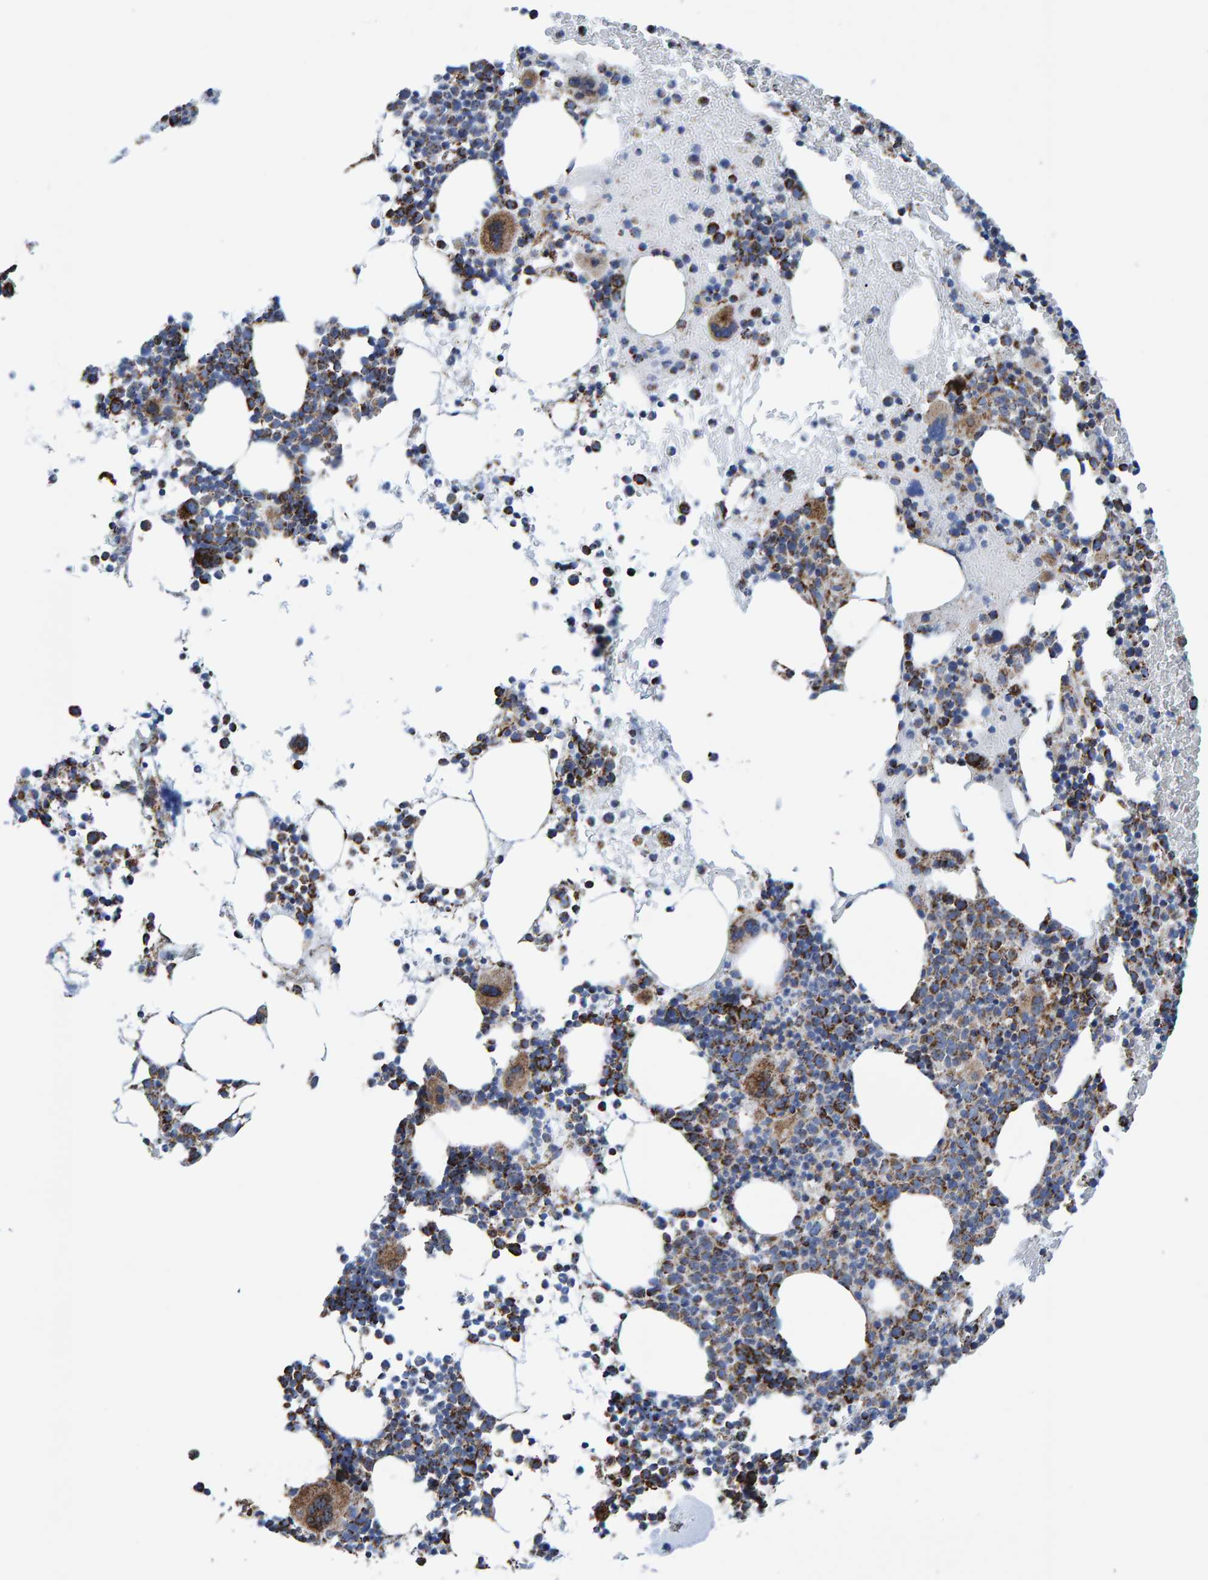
{"staining": {"intensity": "strong", "quantity": "25%-75%", "location": "cytoplasmic/membranous"}, "tissue": "bone marrow", "cell_type": "Hematopoietic cells", "image_type": "normal", "snomed": [{"axis": "morphology", "description": "Normal tissue, NOS"}, {"axis": "morphology", "description": "Inflammation, NOS"}, {"axis": "topography", "description": "Bone marrow"}], "caption": "Protein analysis of benign bone marrow shows strong cytoplasmic/membranous expression in about 25%-75% of hematopoietic cells.", "gene": "ENSG00000262660", "patient": {"sex": "male", "age": 78}}